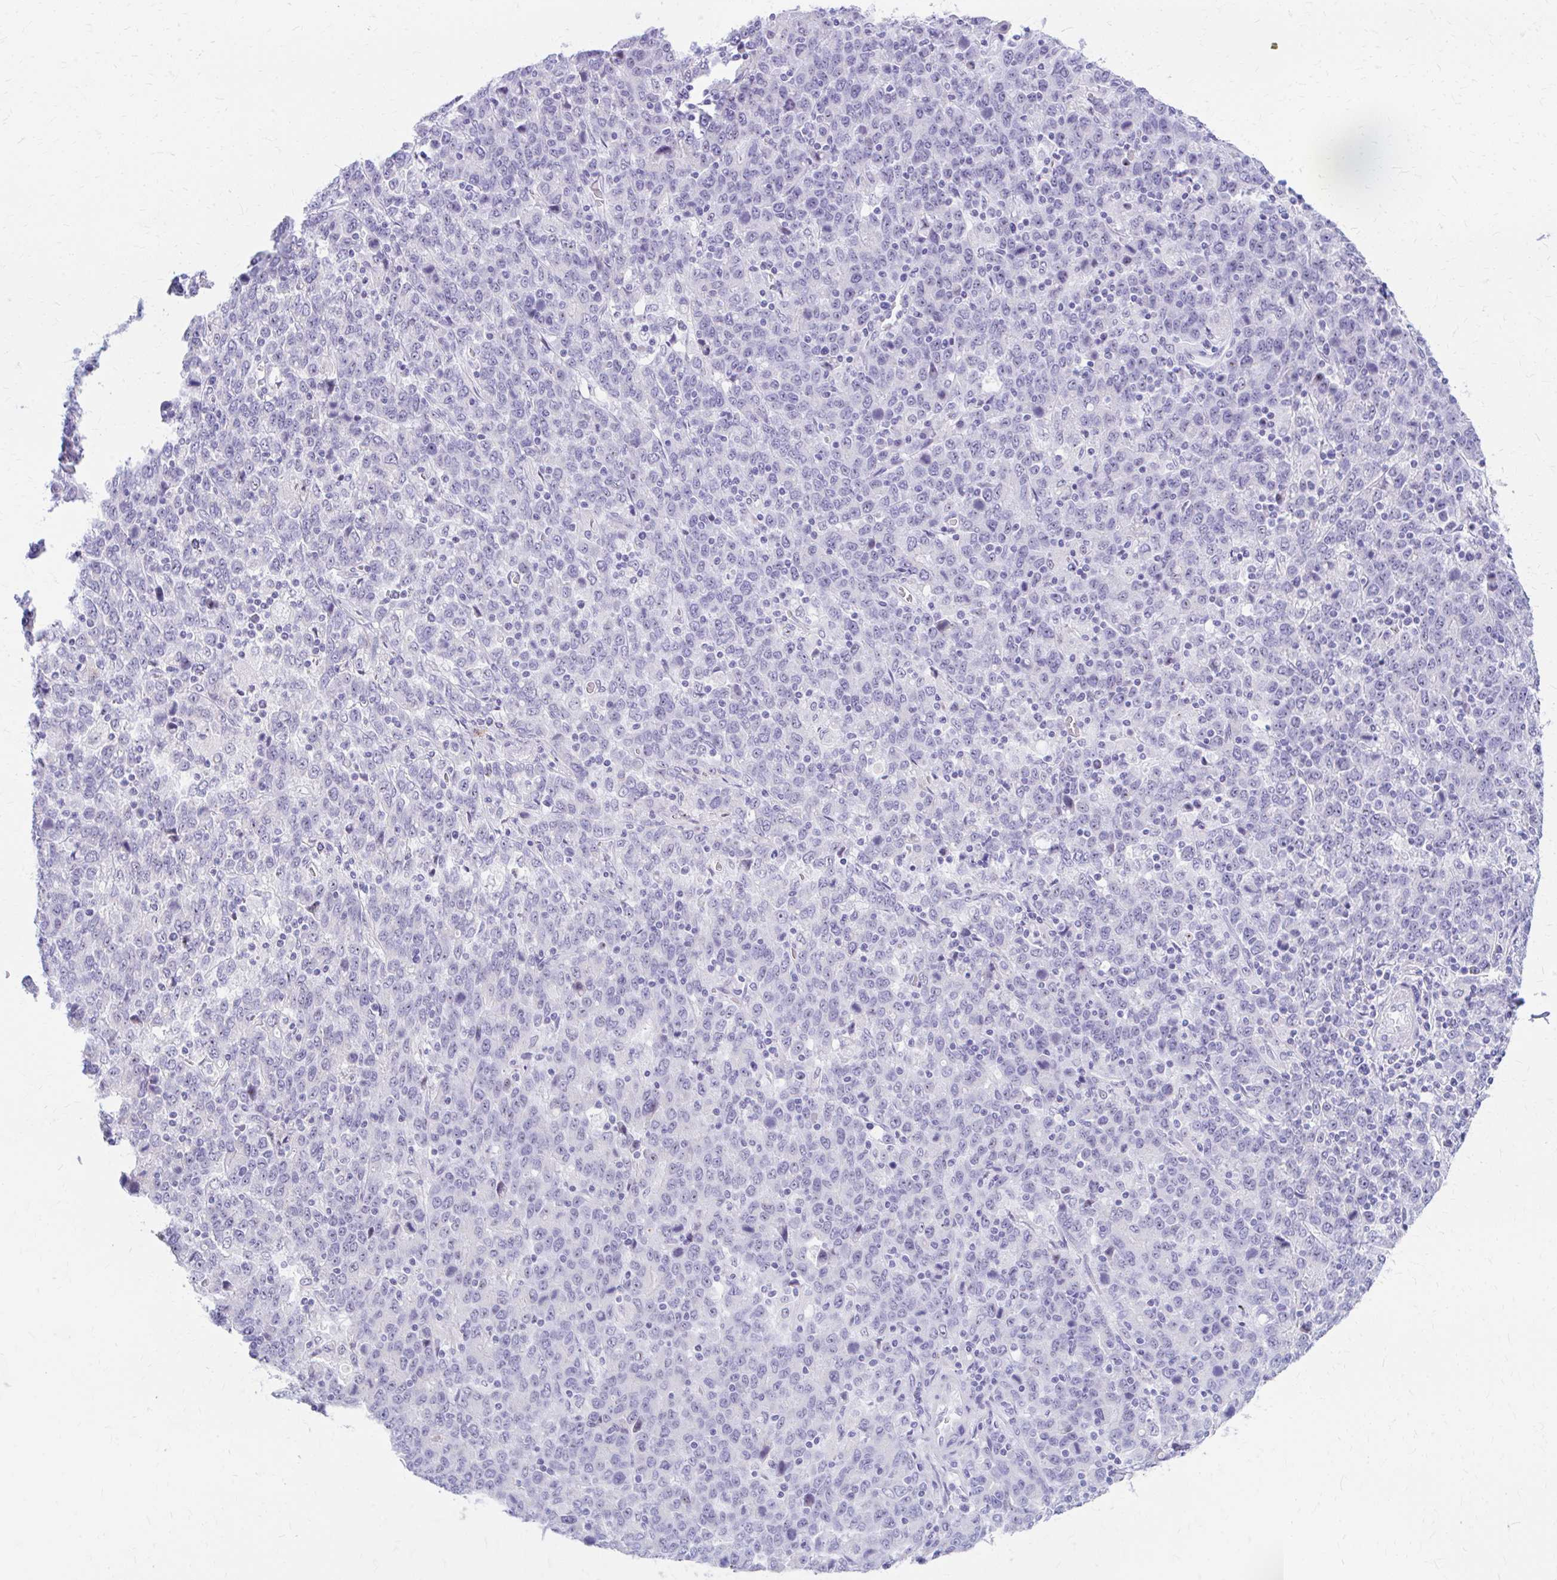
{"staining": {"intensity": "weak", "quantity": "<25%", "location": "nuclear"}, "tissue": "stomach cancer", "cell_type": "Tumor cells", "image_type": "cancer", "snomed": [{"axis": "morphology", "description": "Adenocarcinoma, NOS"}, {"axis": "topography", "description": "Stomach, upper"}], "caption": "Histopathology image shows no protein staining in tumor cells of stomach cancer tissue. (Brightfield microscopy of DAB IHC at high magnification).", "gene": "FTSJ3", "patient": {"sex": "male", "age": 69}}